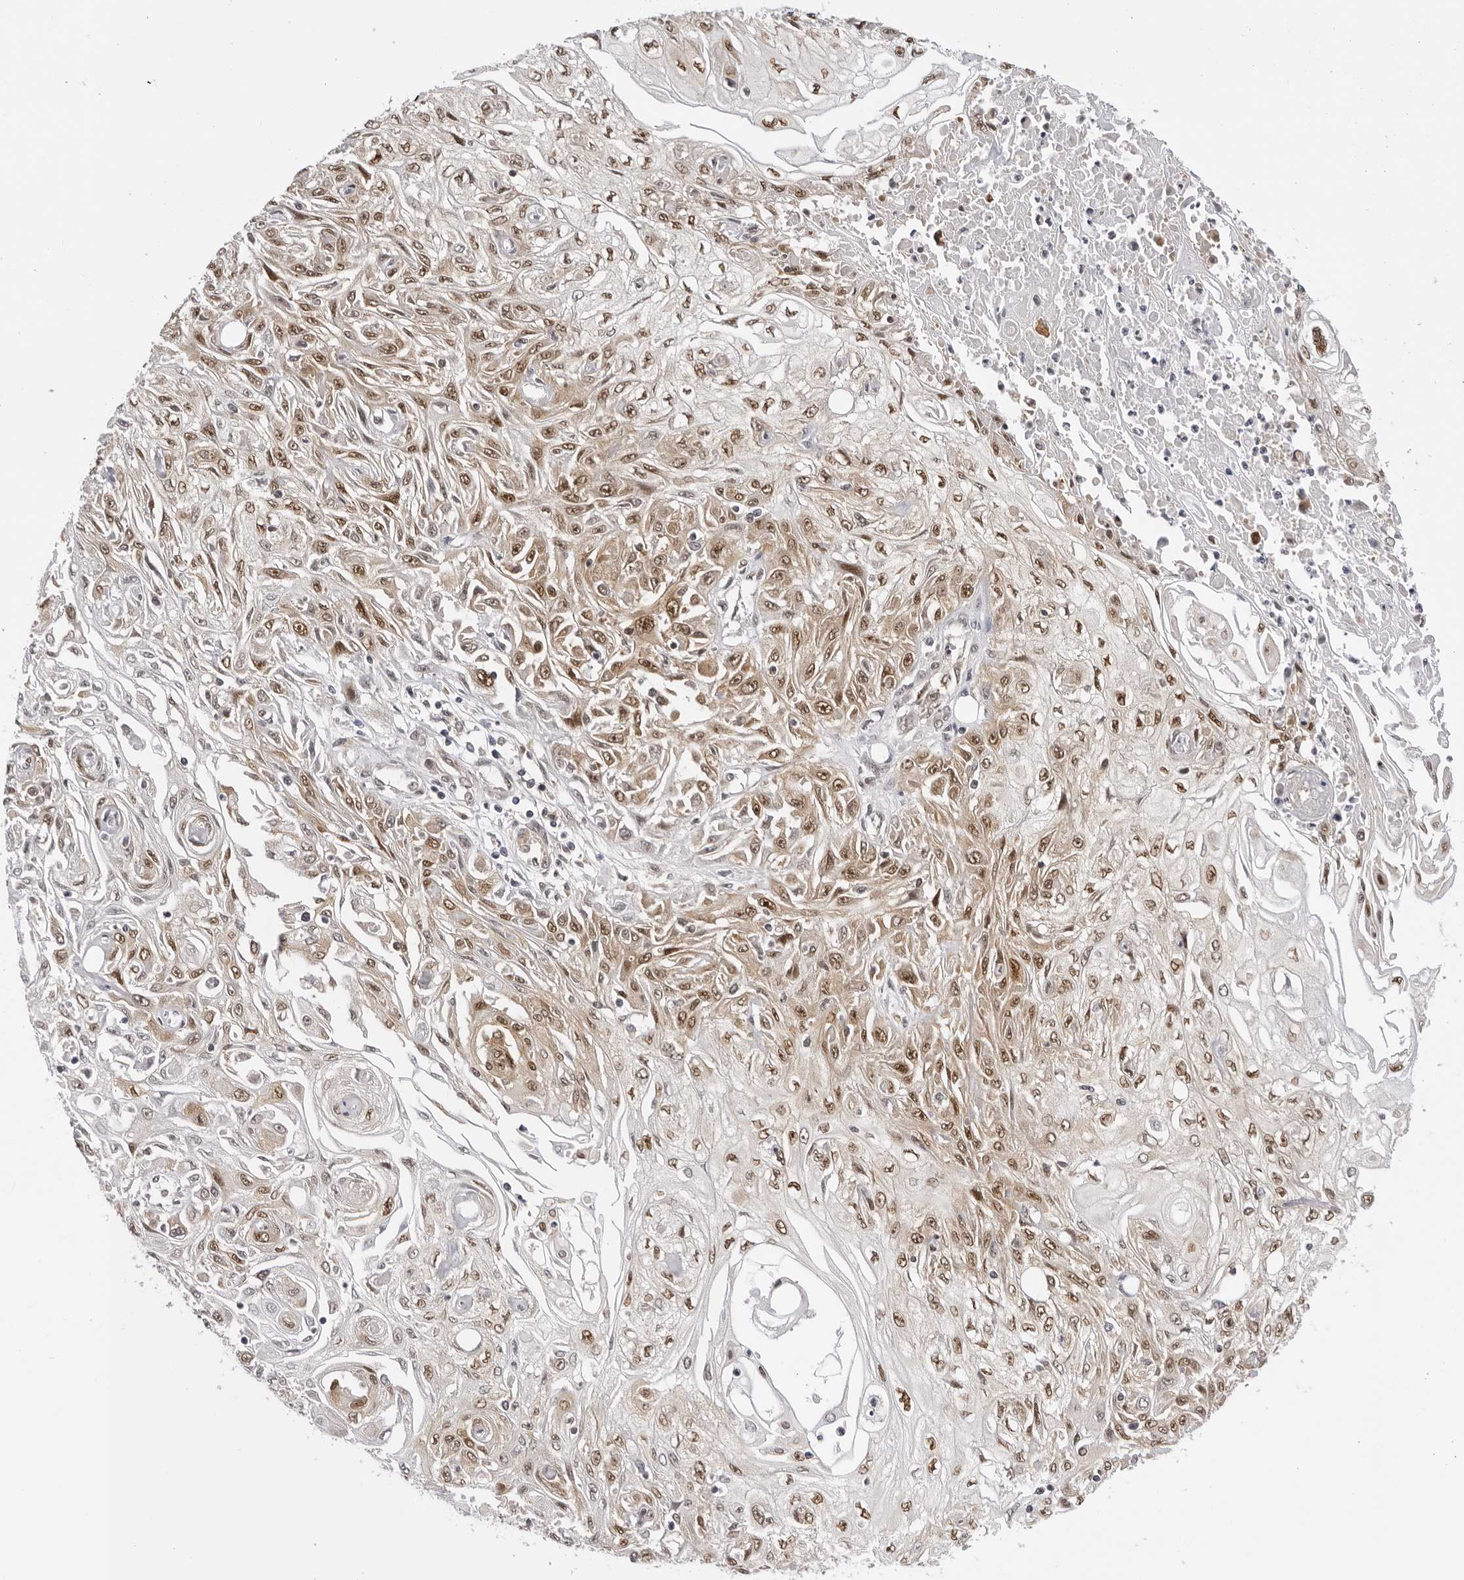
{"staining": {"intensity": "moderate", "quantity": ">75%", "location": "nuclear"}, "tissue": "skin cancer", "cell_type": "Tumor cells", "image_type": "cancer", "snomed": [{"axis": "morphology", "description": "Squamous cell carcinoma, NOS"}, {"axis": "morphology", "description": "Squamous cell carcinoma, metastatic, NOS"}, {"axis": "topography", "description": "Skin"}, {"axis": "topography", "description": "Lymph node"}], "caption": "Tumor cells show moderate nuclear staining in about >75% of cells in skin cancer (metastatic squamous cell carcinoma). The staining was performed using DAB, with brown indicating positive protein expression. Nuclei are stained blue with hematoxylin.", "gene": "WDR77", "patient": {"sex": "male", "age": 75}}